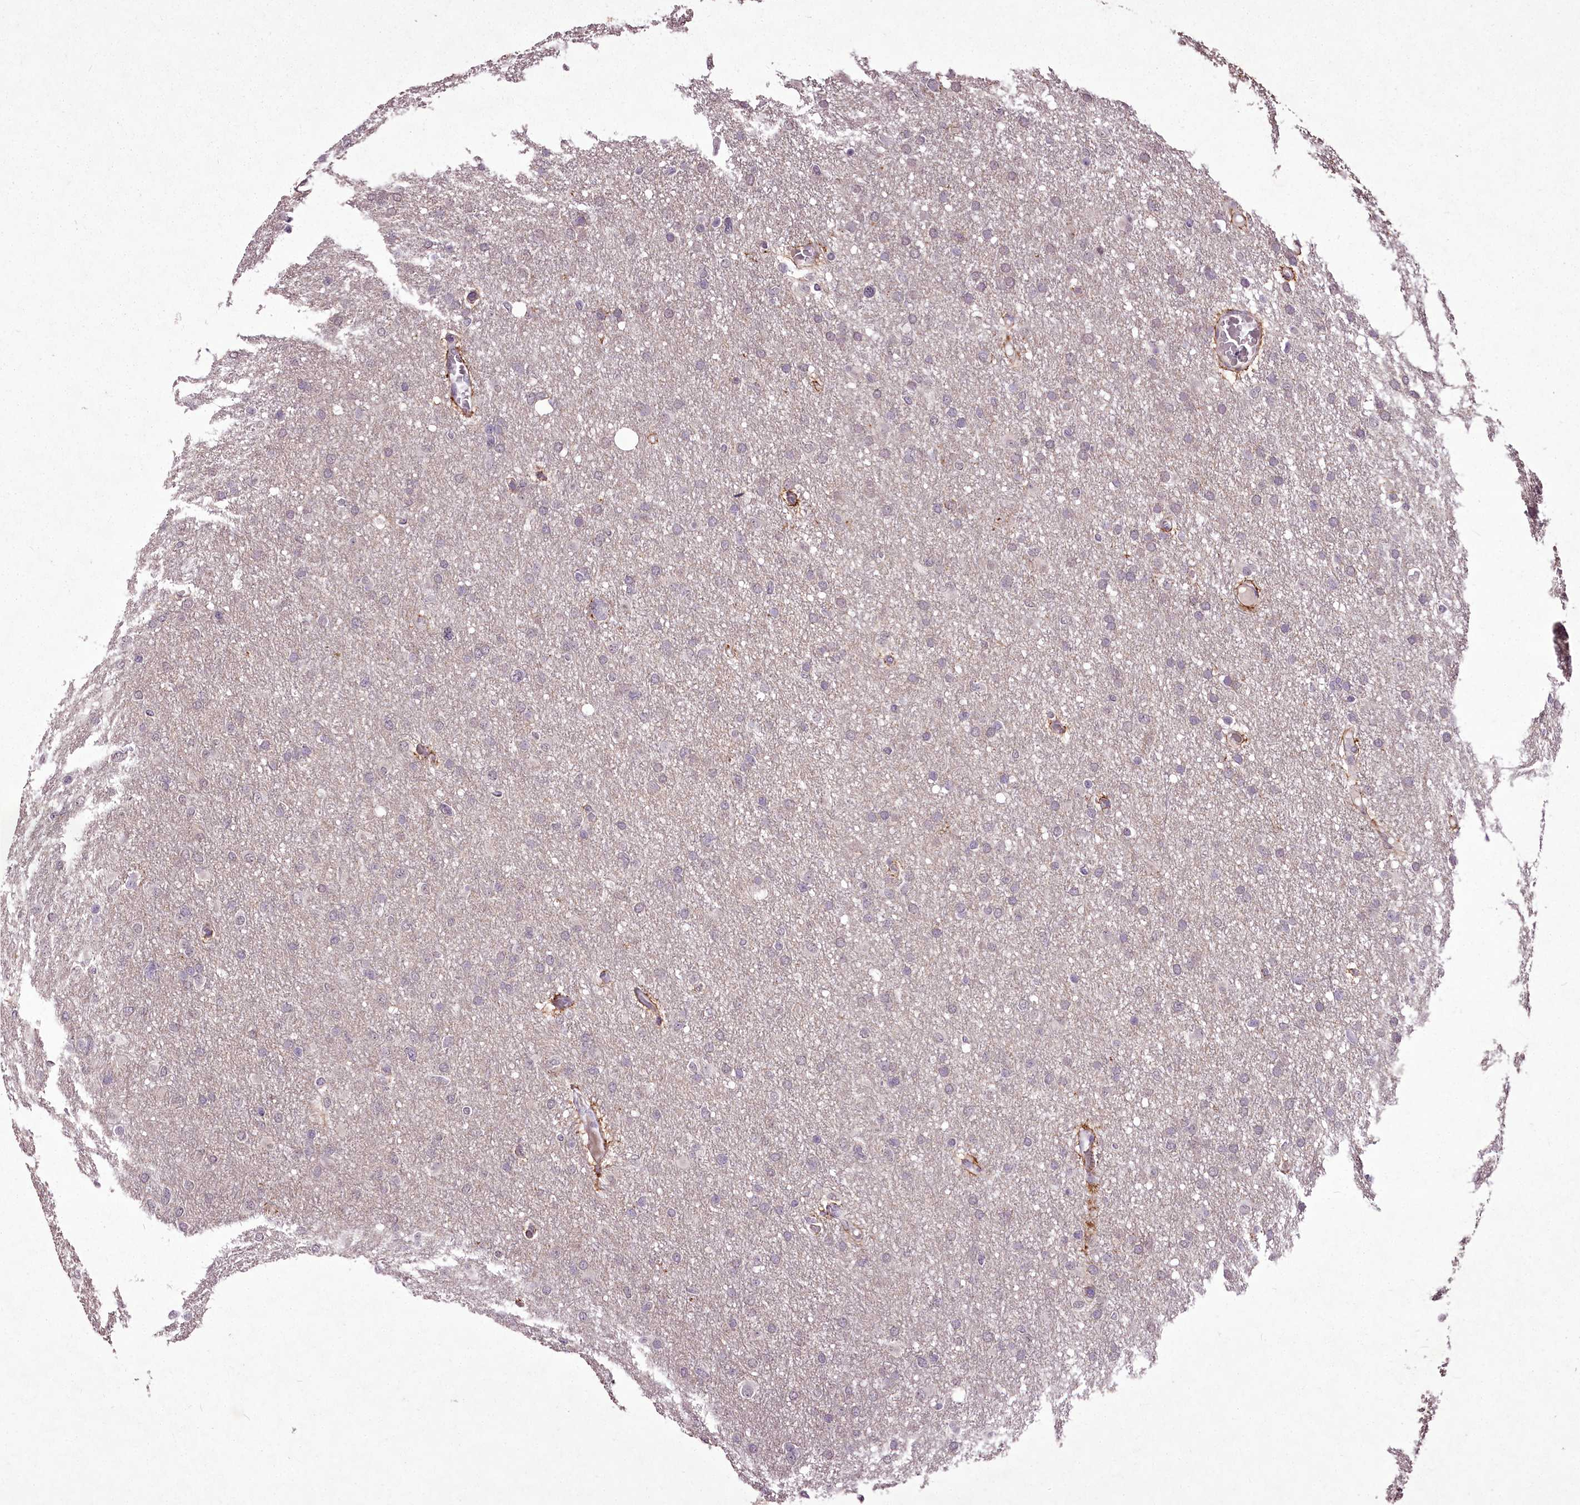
{"staining": {"intensity": "negative", "quantity": "none", "location": "none"}, "tissue": "glioma", "cell_type": "Tumor cells", "image_type": "cancer", "snomed": [{"axis": "morphology", "description": "Glioma, malignant, High grade"}, {"axis": "topography", "description": "Cerebral cortex"}], "caption": "Tumor cells show no significant positivity in high-grade glioma (malignant).", "gene": "C1orf56", "patient": {"sex": "female", "age": 36}}